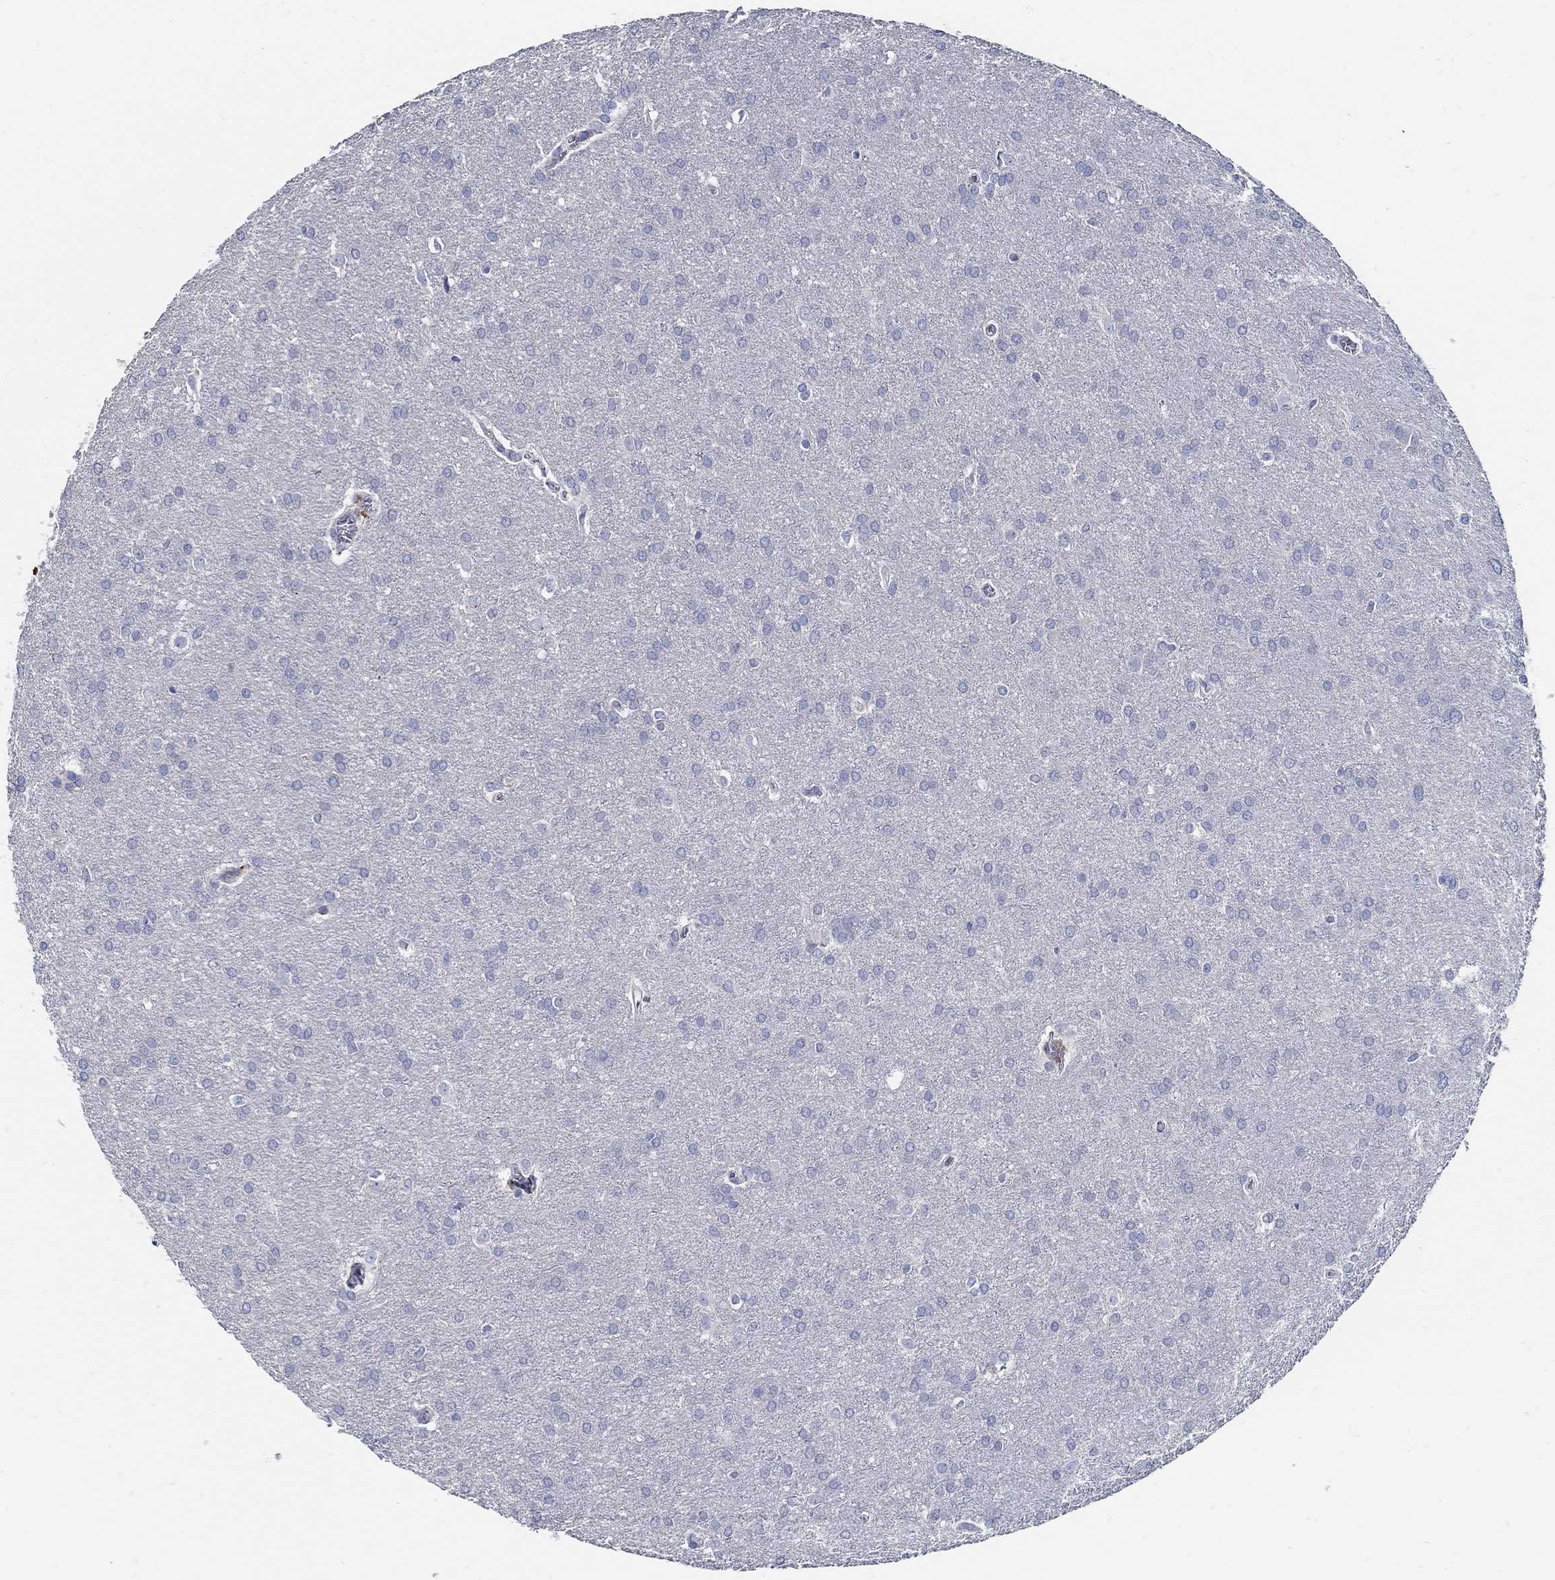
{"staining": {"intensity": "negative", "quantity": "none", "location": "none"}, "tissue": "glioma", "cell_type": "Tumor cells", "image_type": "cancer", "snomed": [{"axis": "morphology", "description": "Glioma, malignant, Low grade"}, {"axis": "topography", "description": "Brain"}], "caption": "Immunohistochemistry image of human glioma stained for a protein (brown), which exhibits no expression in tumor cells.", "gene": "TGFBI", "patient": {"sex": "female", "age": 32}}